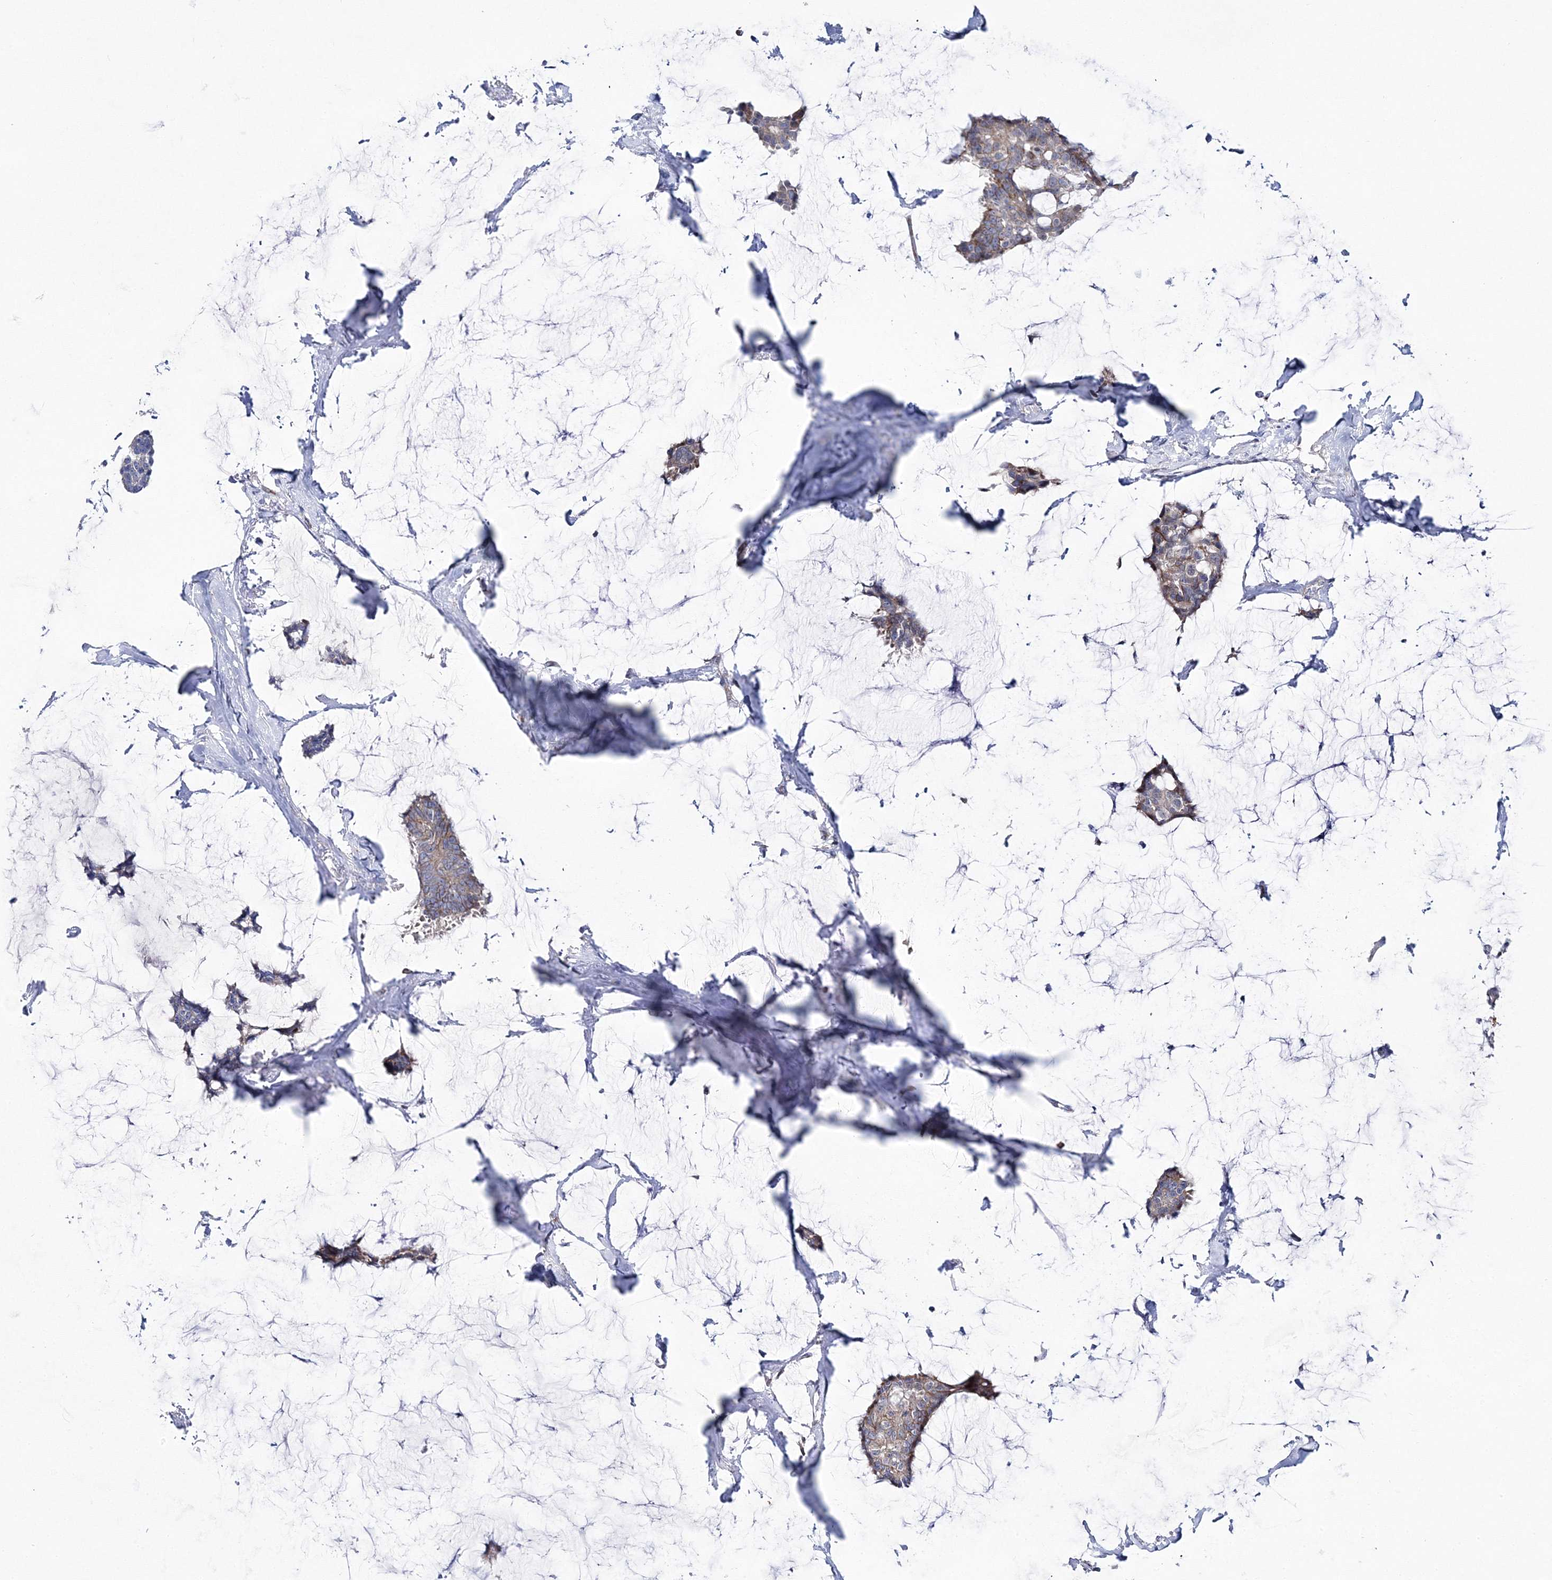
{"staining": {"intensity": "moderate", "quantity": "<25%", "location": "cytoplasmic/membranous"}, "tissue": "breast cancer", "cell_type": "Tumor cells", "image_type": "cancer", "snomed": [{"axis": "morphology", "description": "Duct carcinoma"}, {"axis": "topography", "description": "Breast"}], "caption": "This histopathology image shows immunohistochemistry (IHC) staining of breast cancer, with low moderate cytoplasmic/membranous staining in about <25% of tumor cells.", "gene": "ARHGAP32", "patient": {"sex": "female", "age": 93}}